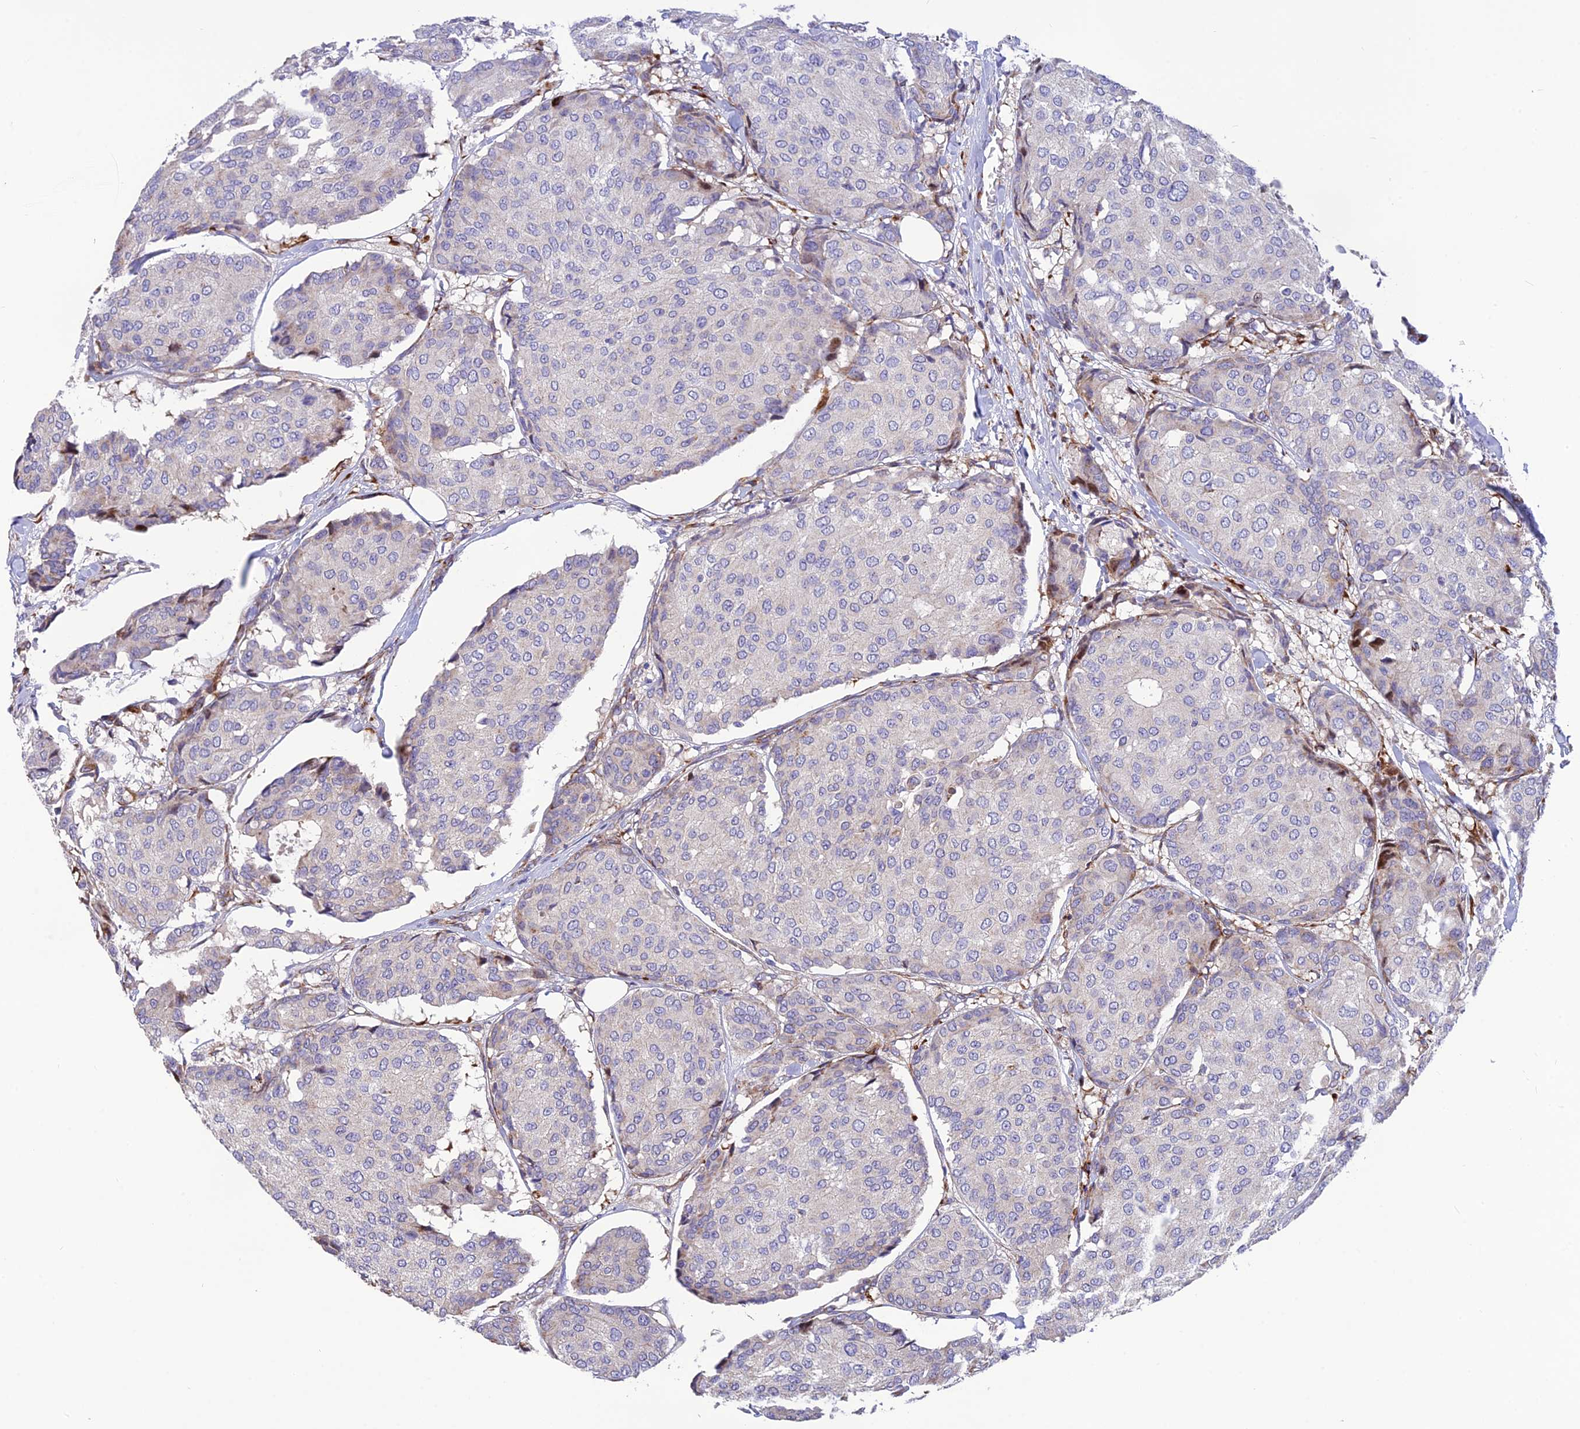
{"staining": {"intensity": "negative", "quantity": "none", "location": "none"}, "tissue": "breast cancer", "cell_type": "Tumor cells", "image_type": "cancer", "snomed": [{"axis": "morphology", "description": "Duct carcinoma"}, {"axis": "topography", "description": "Breast"}], "caption": "Breast cancer (intraductal carcinoma) was stained to show a protein in brown. There is no significant positivity in tumor cells. (Stains: DAB immunohistochemistry (IHC) with hematoxylin counter stain, Microscopy: brightfield microscopy at high magnification).", "gene": "CPSF4L", "patient": {"sex": "female", "age": 75}}